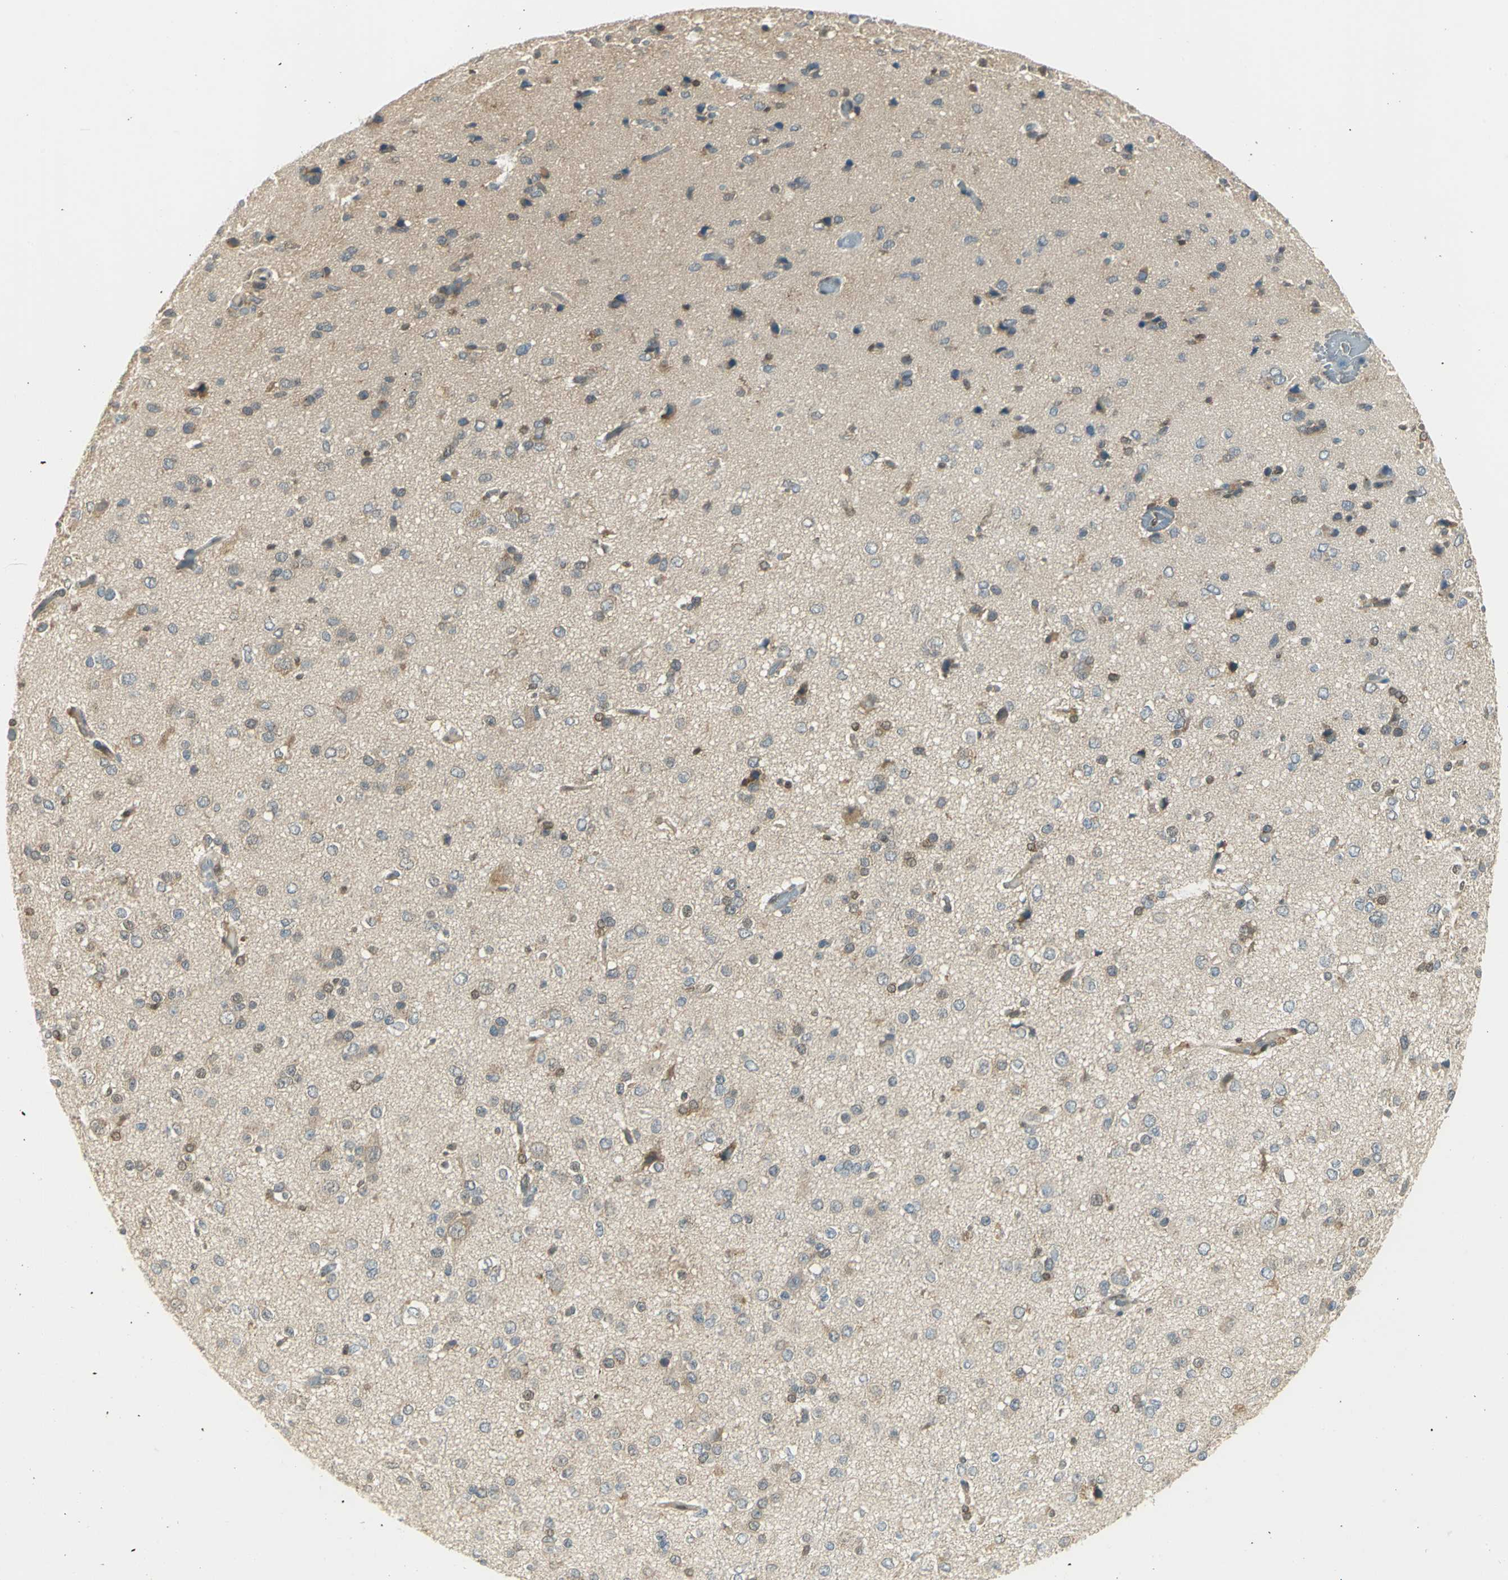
{"staining": {"intensity": "moderate", "quantity": "25%-75%", "location": "cytoplasmic/membranous"}, "tissue": "glioma", "cell_type": "Tumor cells", "image_type": "cancer", "snomed": [{"axis": "morphology", "description": "Glioma, malignant, Low grade"}, {"axis": "topography", "description": "Brain"}], "caption": "Immunohistochemical staining of human glioma shows medium levels of moderate cytoplasmic/membranous expression in about 25%-75% of tumor cells.", "gene": "FYN", "patient": {"sex": "male", "age": 42}}